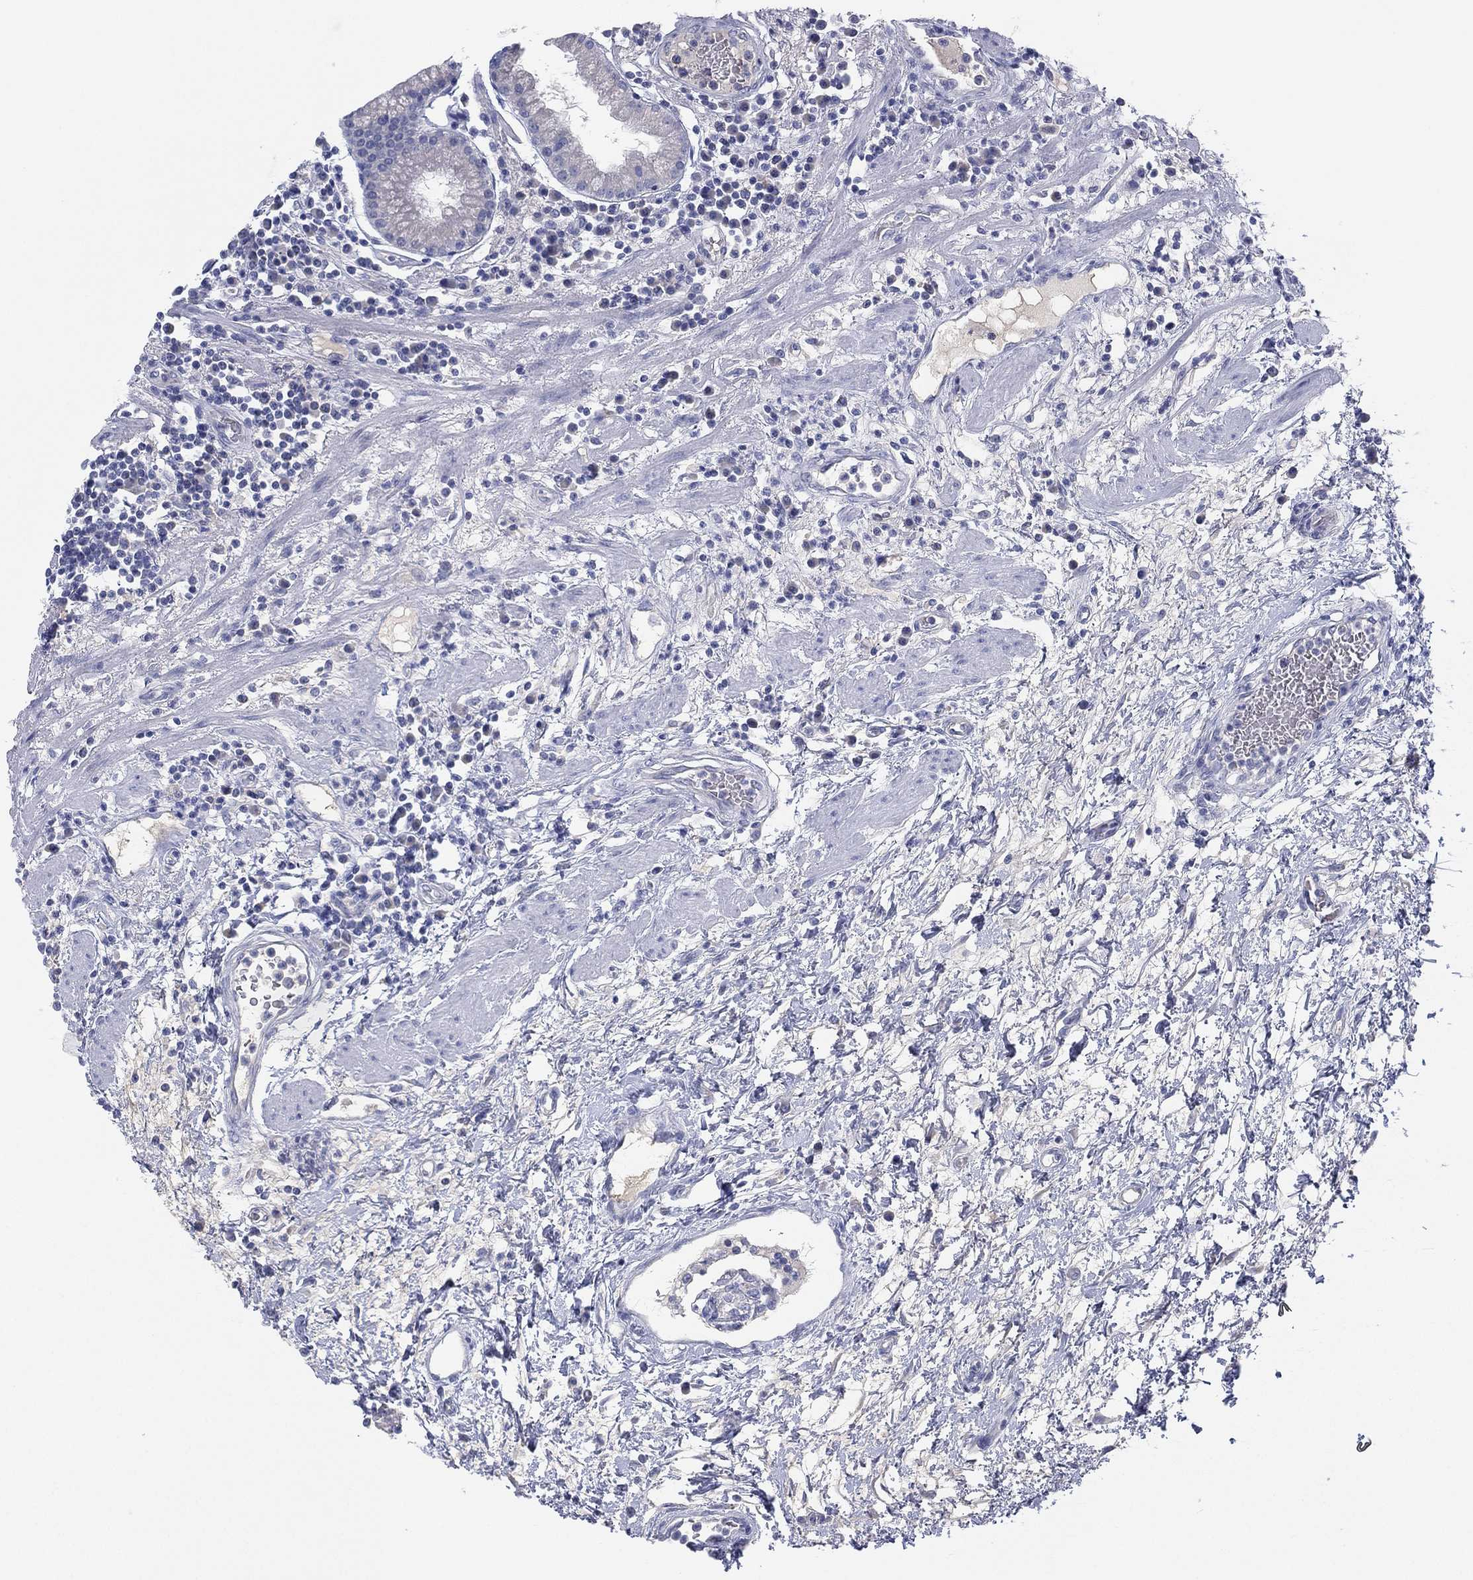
{"staining": {"intensity": "negative", "quantity": "none", "location": "none"}, "tissue": "stomach", "cell_type": "Glandular cells", "image_type": "normal", "snomed": [{"axis": "morphology", "description": "Normal tissue, NOS"}, {"axis": "morphology", "description": "Adenocarcinoma, NOS"}, {"axis": "topography", "description": "Stomach"}], "caption": "Normal stomach was stained to show a protein in brown. There is no significant positivity in glandular cells. Nuclei are stained in blue.", "gene": "CYP2D6", "patient": {"sex": "female", "age": 64}}